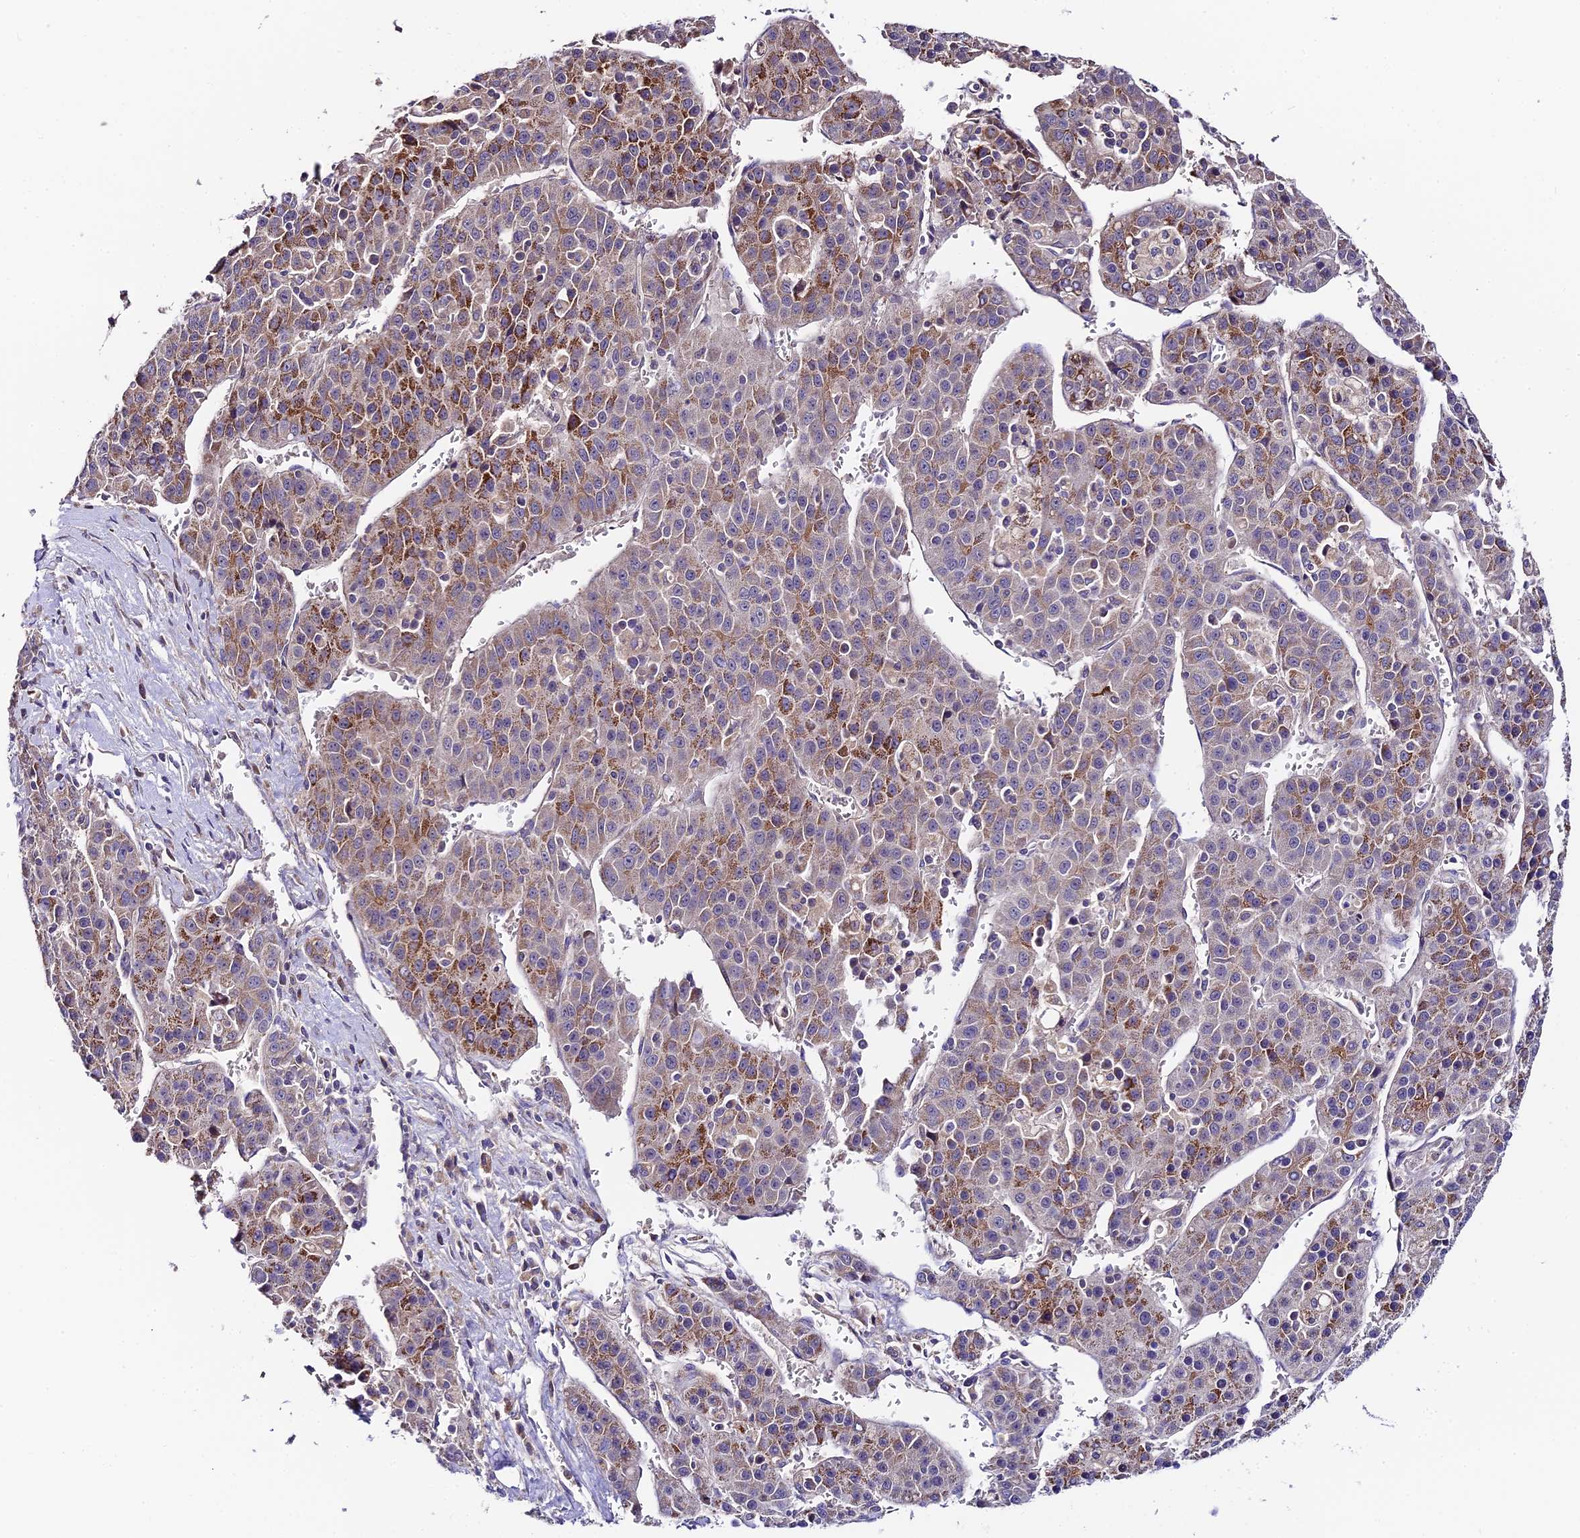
{"staining": {"intensity": "moderate", "quantity": "25%-75%", "location": "cytoplasmic/membranous"}, "tissue": "liver cancer", "cell_type": "Tumor cells", "image_type": "cancer", "snomed": [{"axis": "morphology", "description": "Carcinoma, Hepatocellular, NOS"}, {"axis": "topography", "description": "Liver"}], "caption": "Immunohistochemistry (IHC) micrograph of neoplastic tissue: liver hepatocellular carcinoma stained using immunohistochemistry shows medium levels of moderate protein expression localized specifically in the cytoplasmic/membranous of tumor cells, appearing as a cytoplasmic/membranous brown color.", "gene": "C3orf20", "patient": {"sex": "female", "age": 53}}